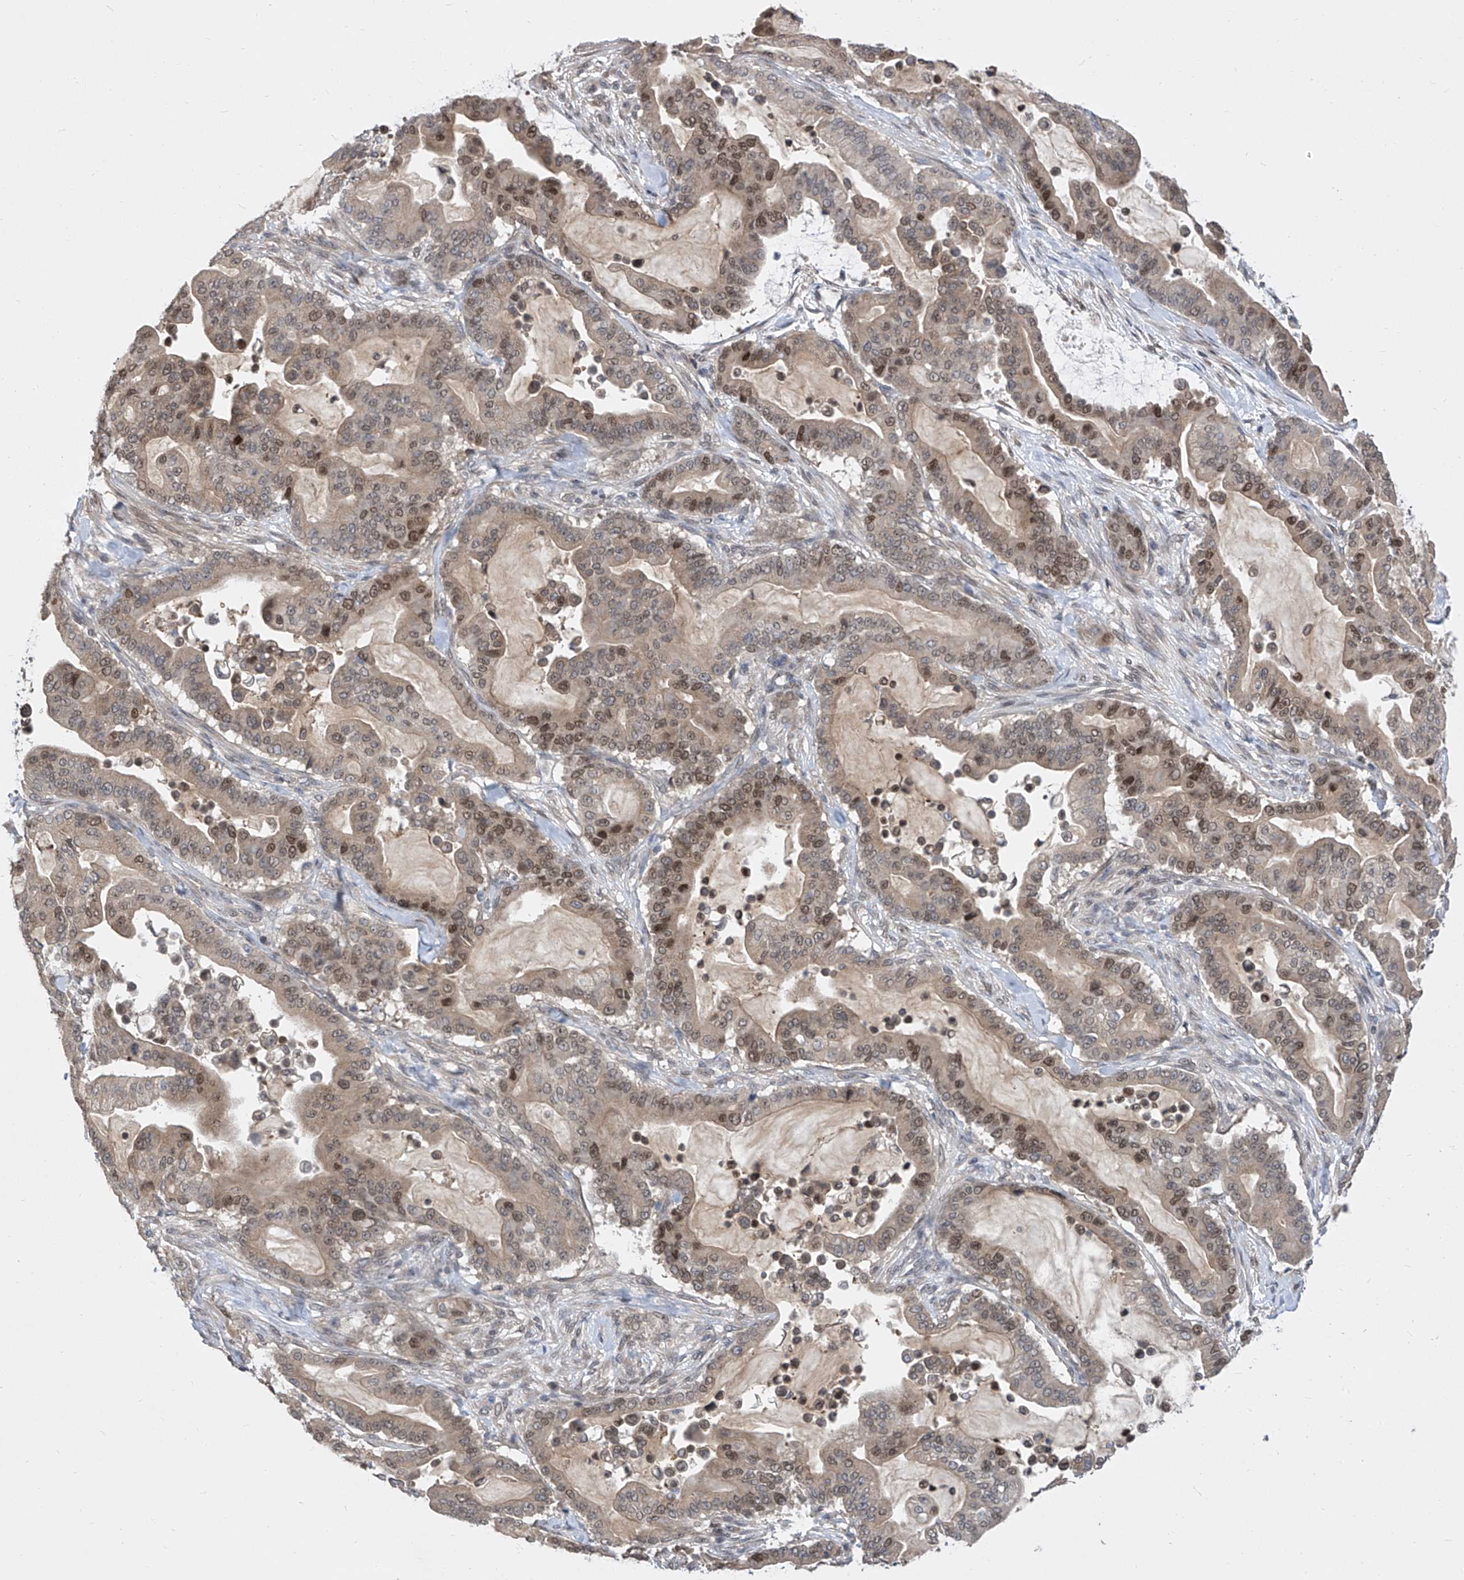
{"staining": {"intensity": "moderate", "quantity": ">75%", "location": "cytoplasmic/membranous,nuclear"}, "tissue": "pancreatic cancer", "cell_type": "Tumor cells", "image_type": "cancer", "snomed": [{"axis": "morphology", "description": "Adenocarcinoma, NOS"}, {"axis": "topography", "description": "Pancreas"}], "caption": "Adenocarcinoma (pancreatic) tissue demonstrates moderate cytoplasmic/membranous and nuclear staining in approximately >75% of tumor cells", "gene": "CETN2", "patient": {"sex": "male", "age": 63}}